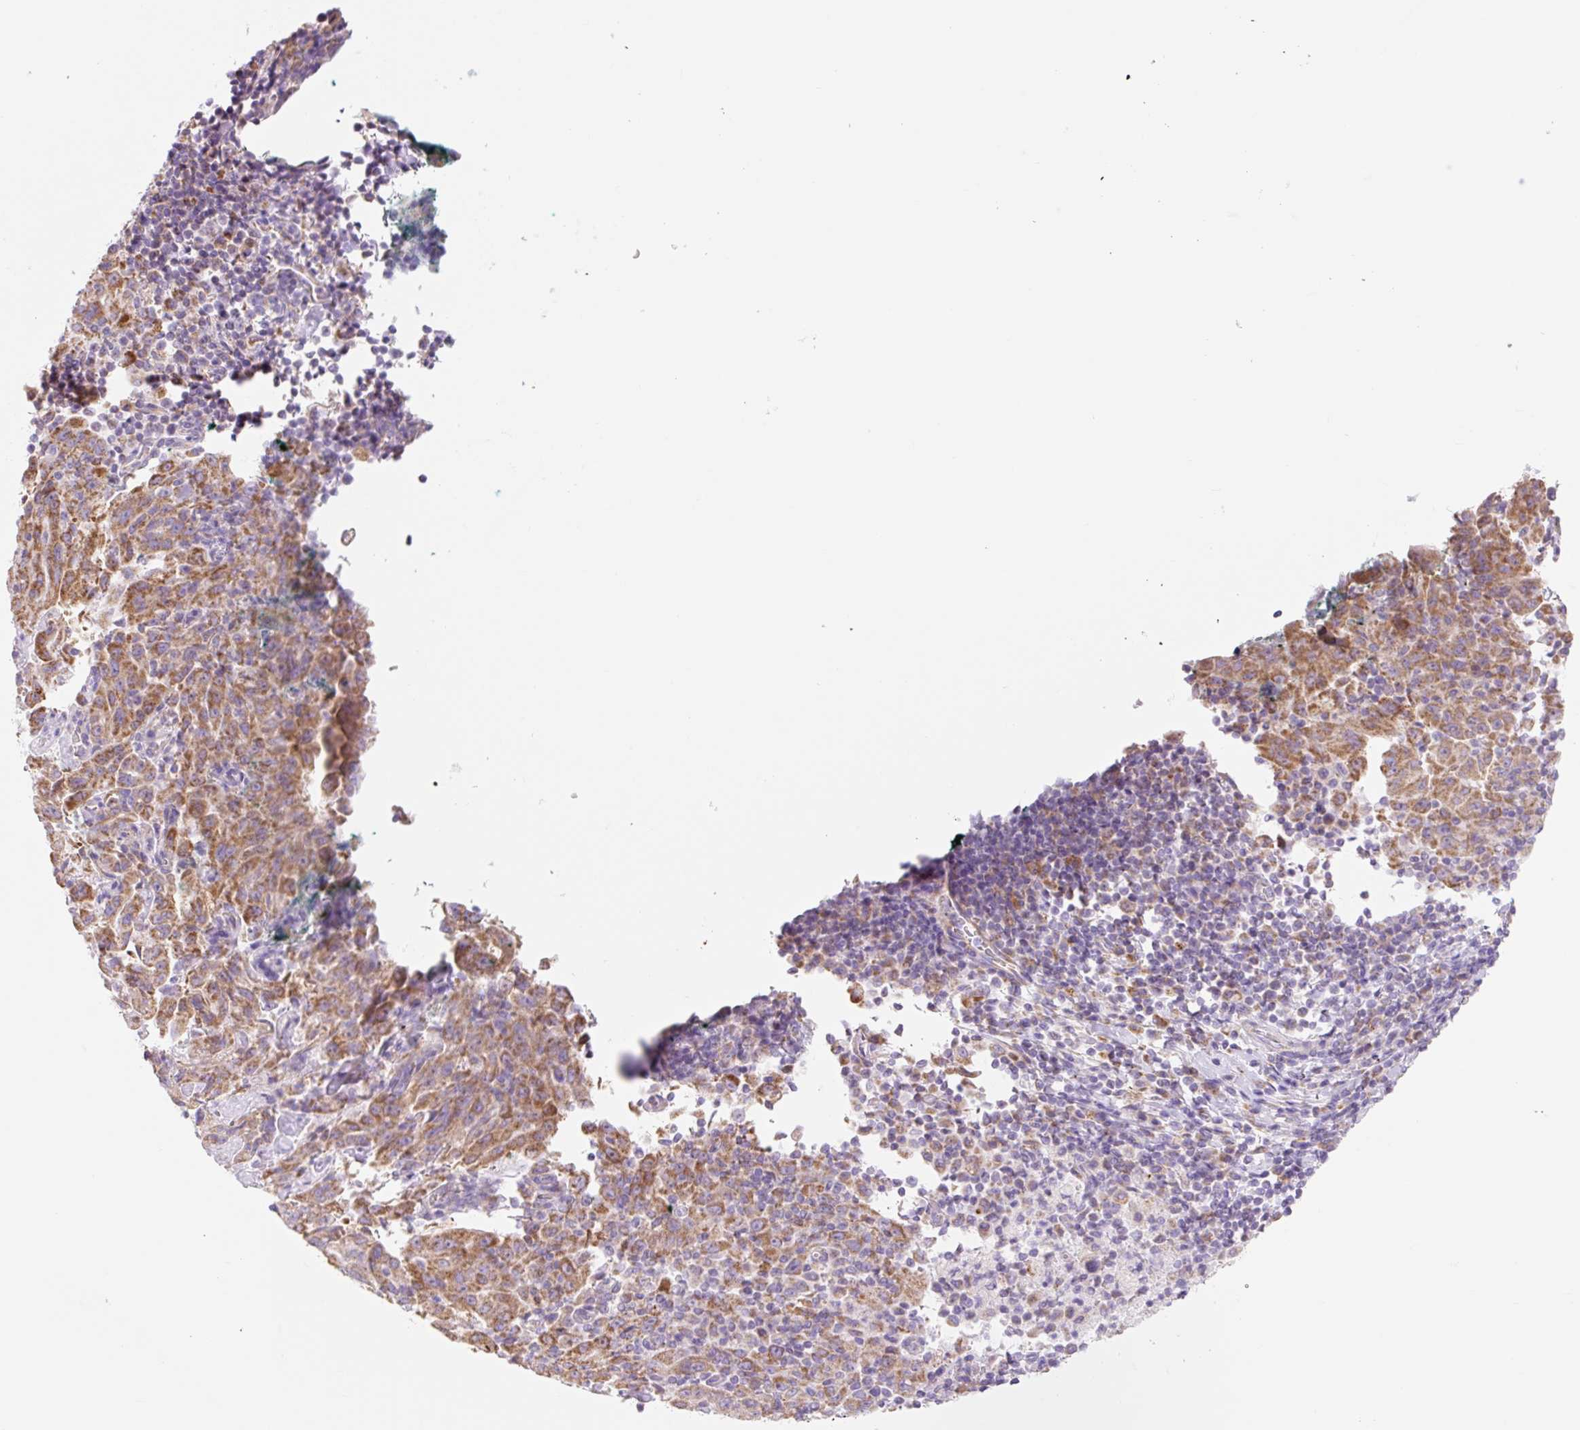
{"staining": {"intensity": "moderate", "quantity": ">75%", "location": "cytoplasmic/membranous"}, "tissue": "pancreatic cancer", "cell_type": "Tumor cells", "image_type": "cancer", "snomed": [{"axis": "morphology", "description": "Adenocarcinoma, NOS"}, {"axis": "topography", "description": "Pancreas"}], "caption": "Immunohistochemistry (IHC) (DAB) staining of human adenocarcinoma (pancreatic) shows moderate cytoplasmic/membranous protein staining in about >75% of tumor cells.", "gene": "CLEC3A", "patient": {"sex": "male", "age": 63}}